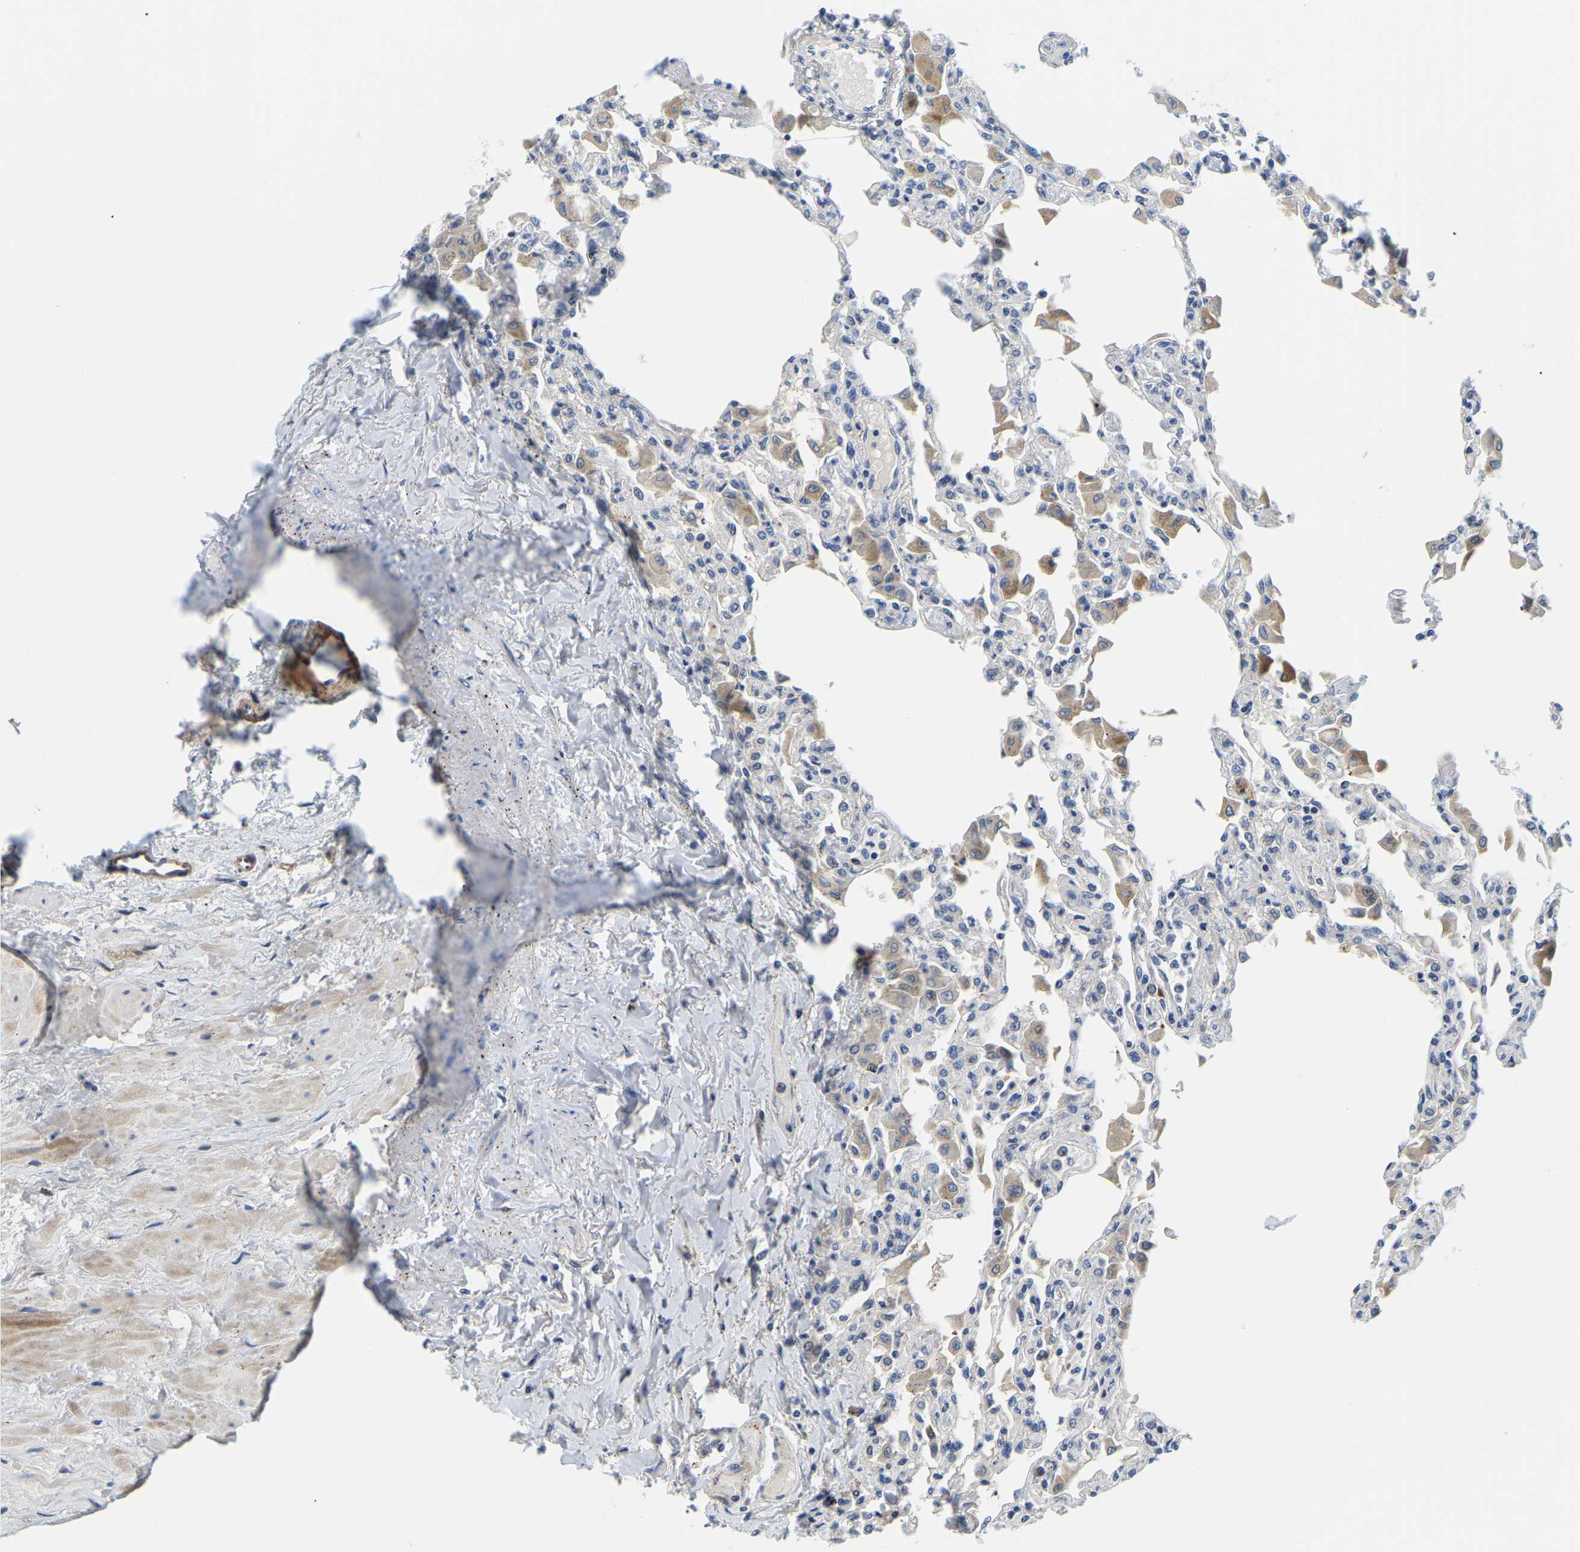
{"staining": {"intensity": "negative", "quantity": "none", "location": "none"}, "tissue": "lung", "cell_type": "Alveolar cells", "image_type": "normal", "snomed": [{"axis": "morphology", "description": "Normal tissue, NOS"}, {"axis": "topography", "description": "Bronchus"}, {"axis": "topography", "description": "Lung"}], "caption": "An image of human lung is negative for staining in alveolar cells.", "gene": "LIAS", "patient": {"sex": "female", "age": 49}}